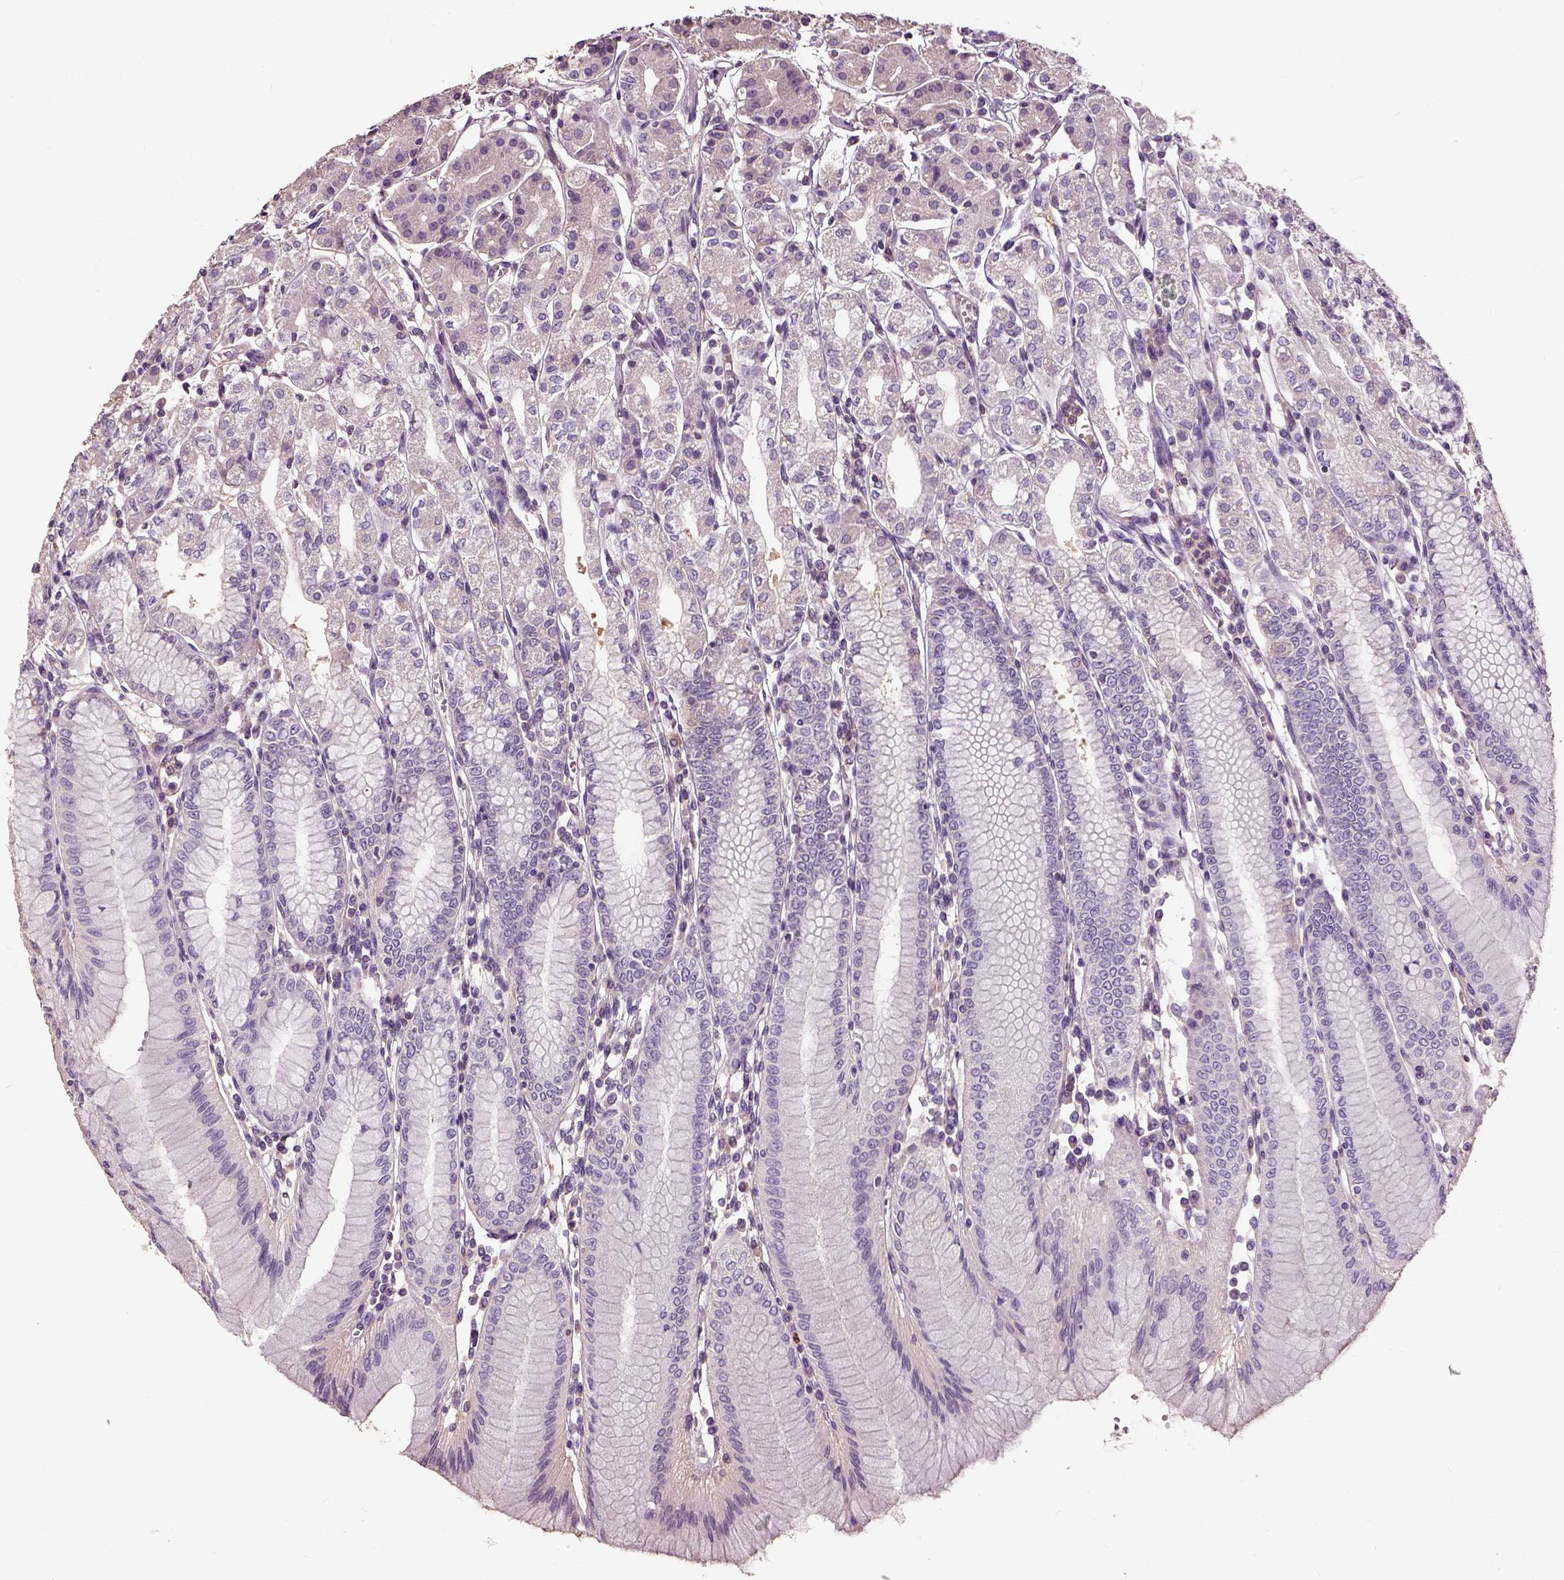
{"staining": {"intensity": "negative", "quantity": "none", "location": "none"}, "tissue": "stomach", "cell_type": "Glandular cells", "image_type": "normal", "snomed": [{"axis": "morphology", "description": "Normal tissue, NOS"}, {"axis": "topography", "description": "Skeletal muscle"}, {"axis": "topography", "description": "Stomach"}], "caption": "Benign stomach was stained to show a protein in brown. There is no significant staining in glandular cells. (Brightfield microscopy of DAB immunohistochemistry at high magnification).", "gene": "PEA15", "patient": {"sex": "female", "age": 57}}